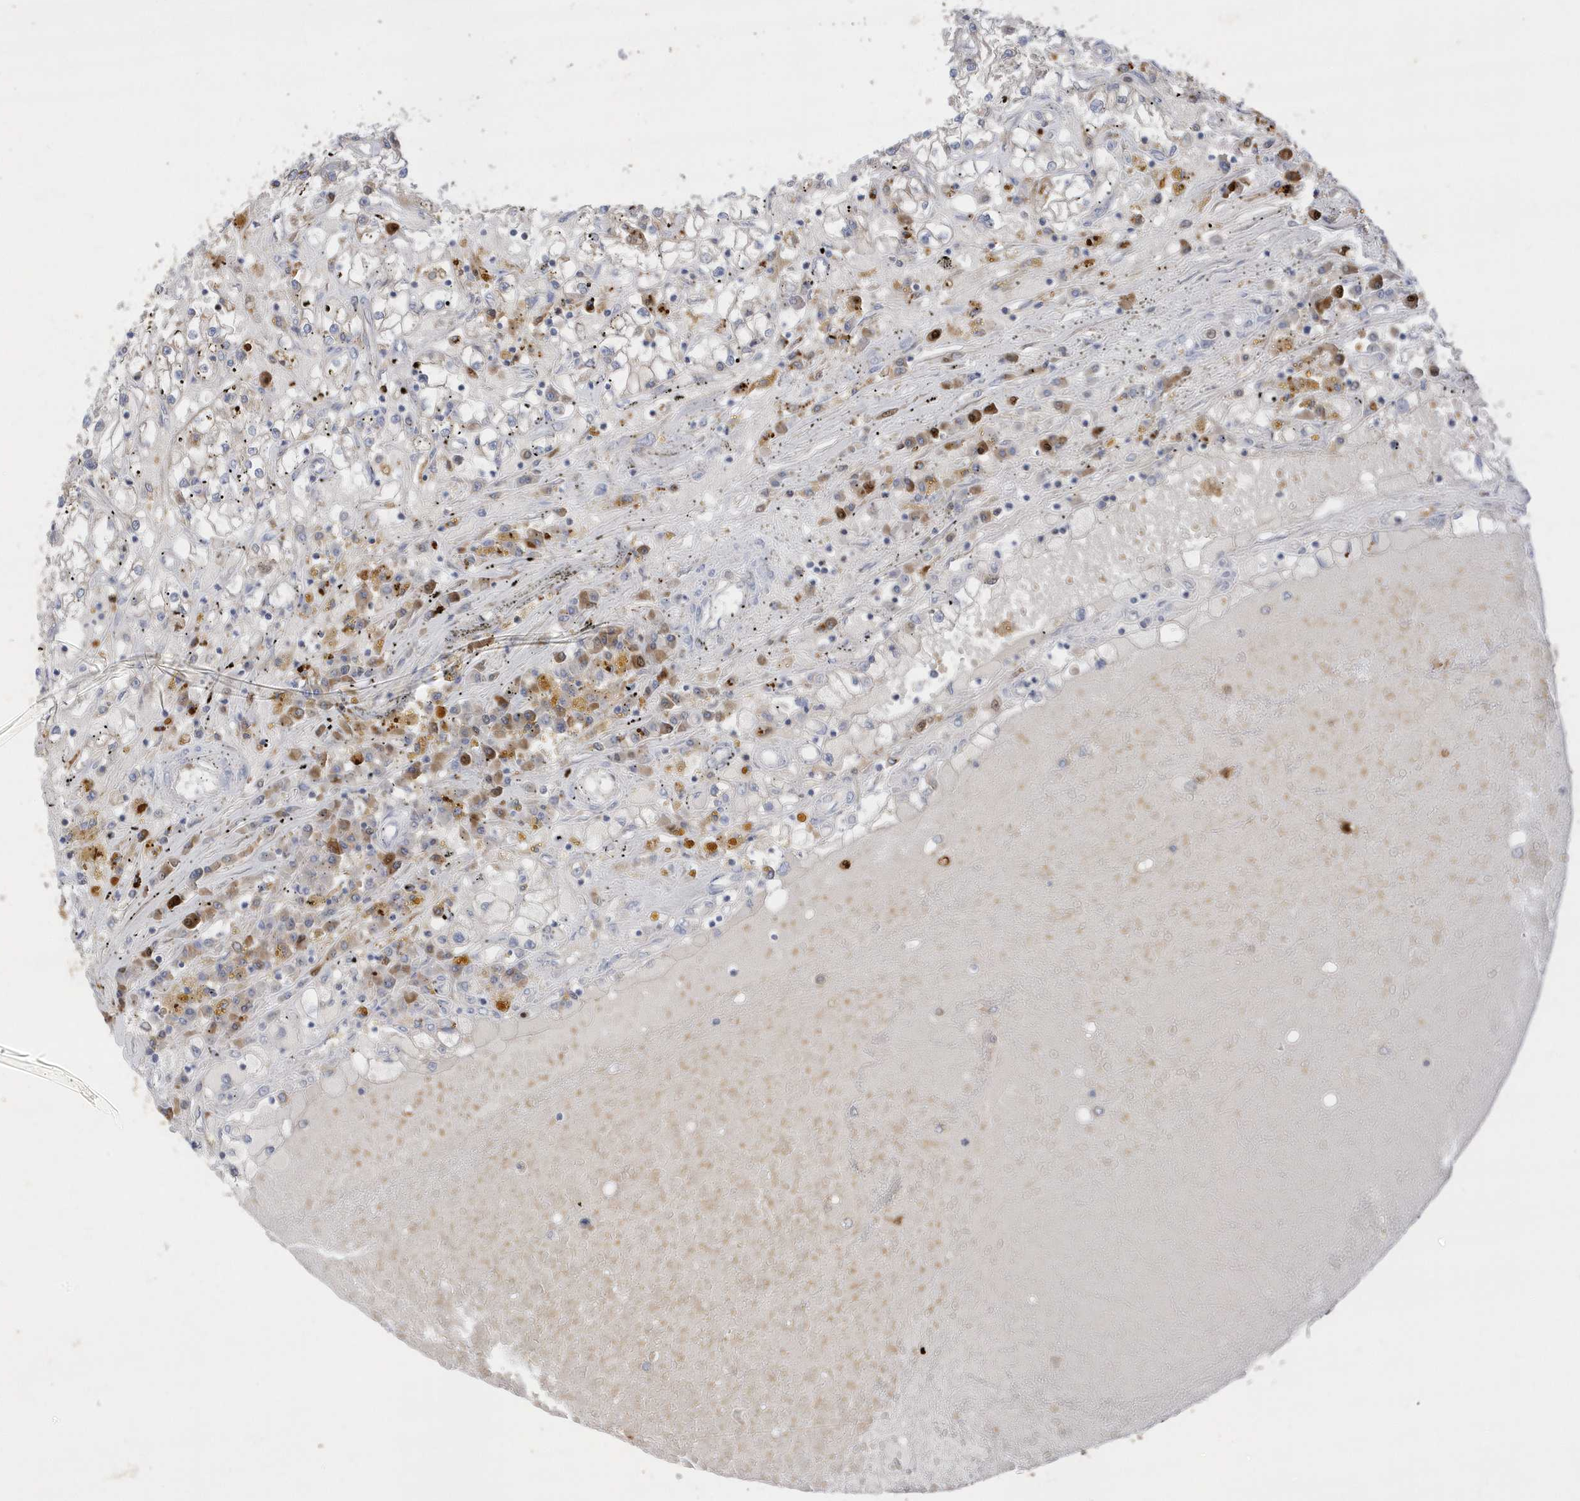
{"staining": {"intensity": "negative", "quantity": "none", "location": "none"}, "tissue": "renal cancer", "cell_type": "Tumor cells", "image_type": "cancer", "snomed": [{"axis": "morphology", "description": "Adenocarcinoma, NOS"}, {"axis": "topography", "description": "Kidney"}], "caption": "Renal cancer (adenocarcinoma) was stained to show a protein in brown. There is no significant staining in tumor cells.", "gene": "DPP9", "patient": {"sex": "male", "age": 56}}